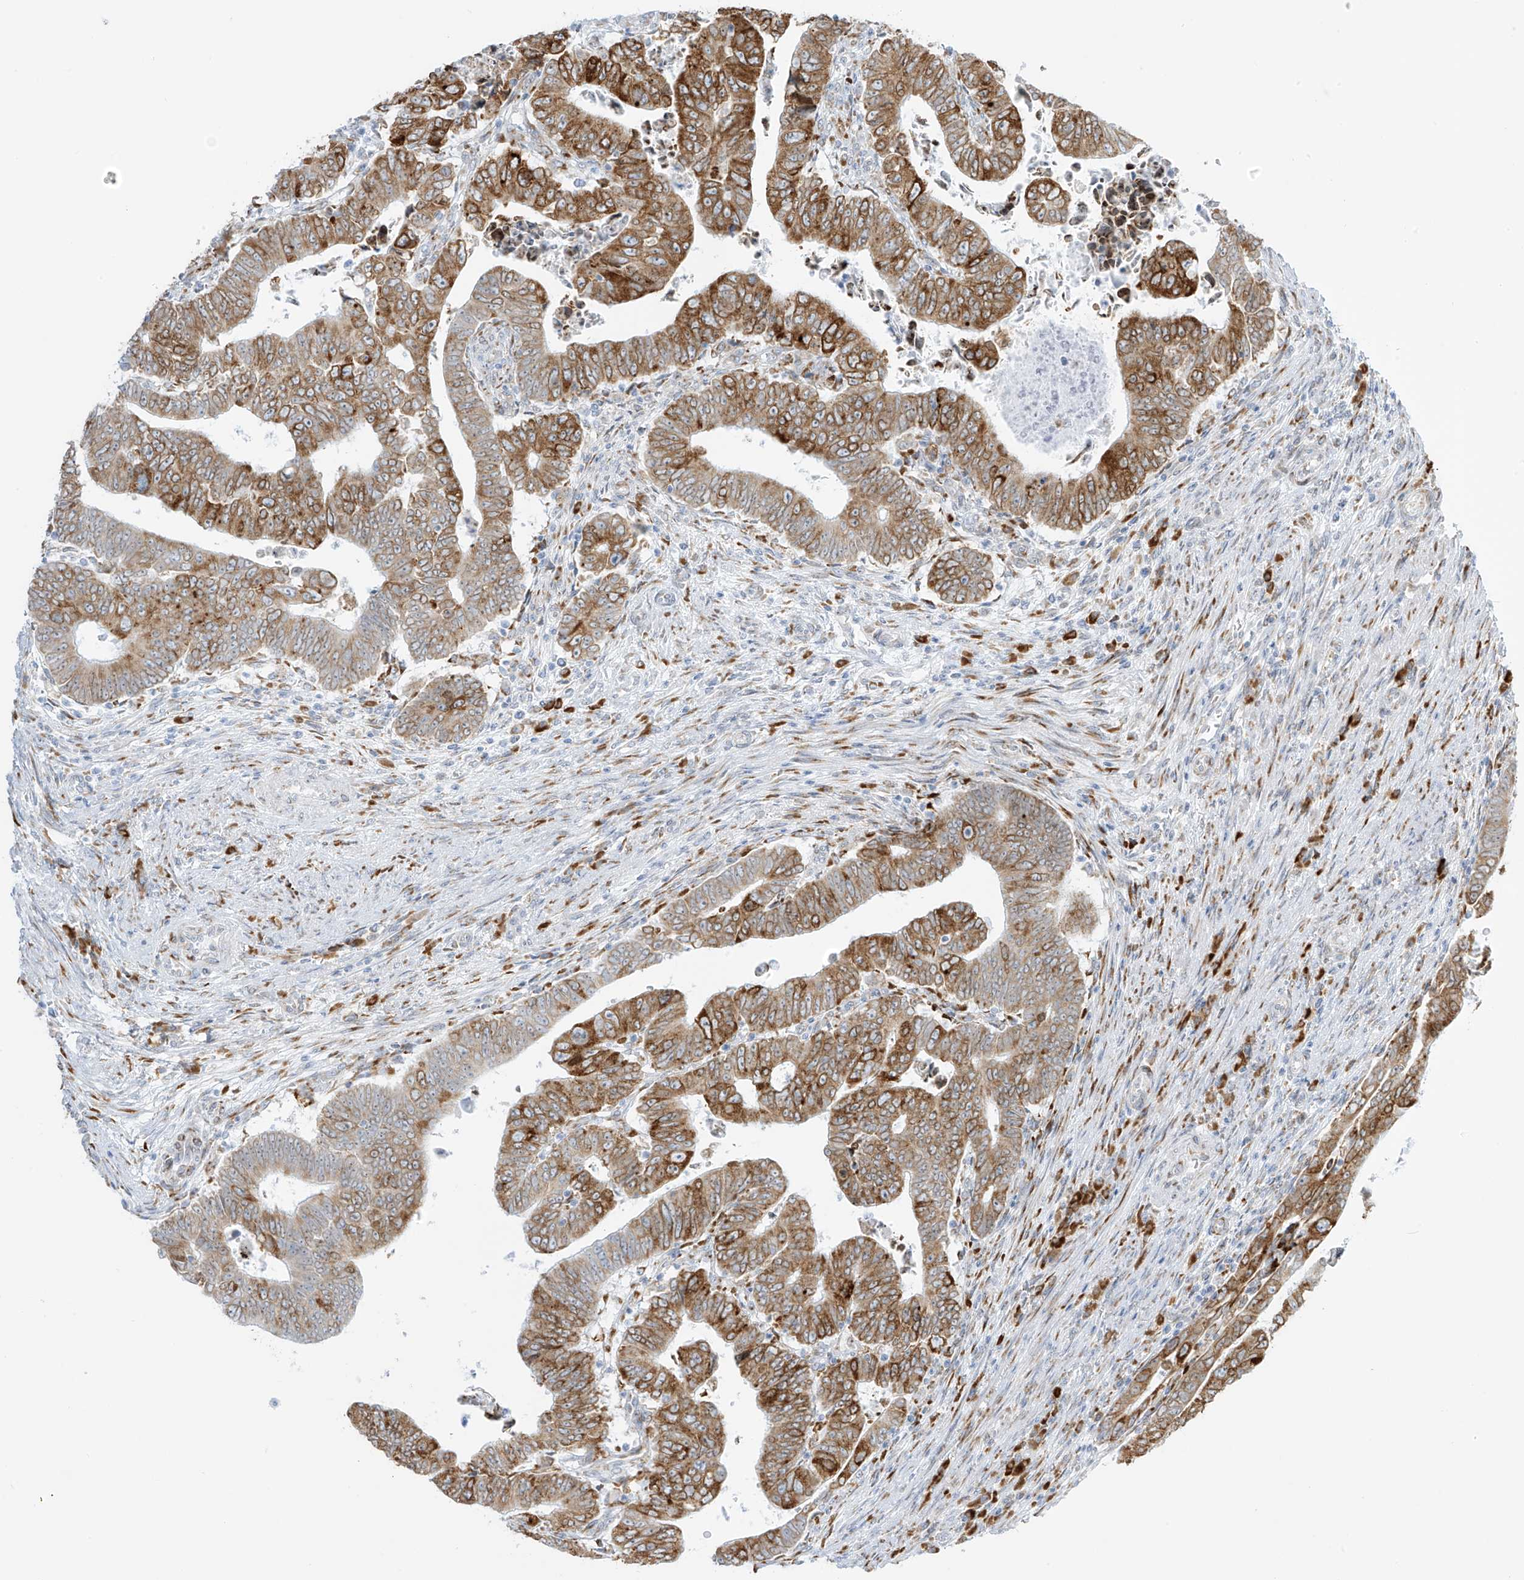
{"staining": {"intensity": "strong", "quantity": ">75%", "location": "cytoplasmic/membranous"}, "tissue": "colorectal cancer", "cell_type": "Tumor cells", "image_type": "cancer", "snomed": [{"axis": "morphology", "description": "Normal tissue, NOS"}, {"axis": "morphology", "description": "Adenocarcinoma, NOS"}, {"axis": "topography", "description": "Rectum"}], "caption": "Immunohistochemical staining of human colorectal adenocarcinoma shows strong cytoplasmic/membranous protein staining in about >75% of tumor cells.", "gene": "LRRC59", "patient": {"sex": "female", "age": 65}}